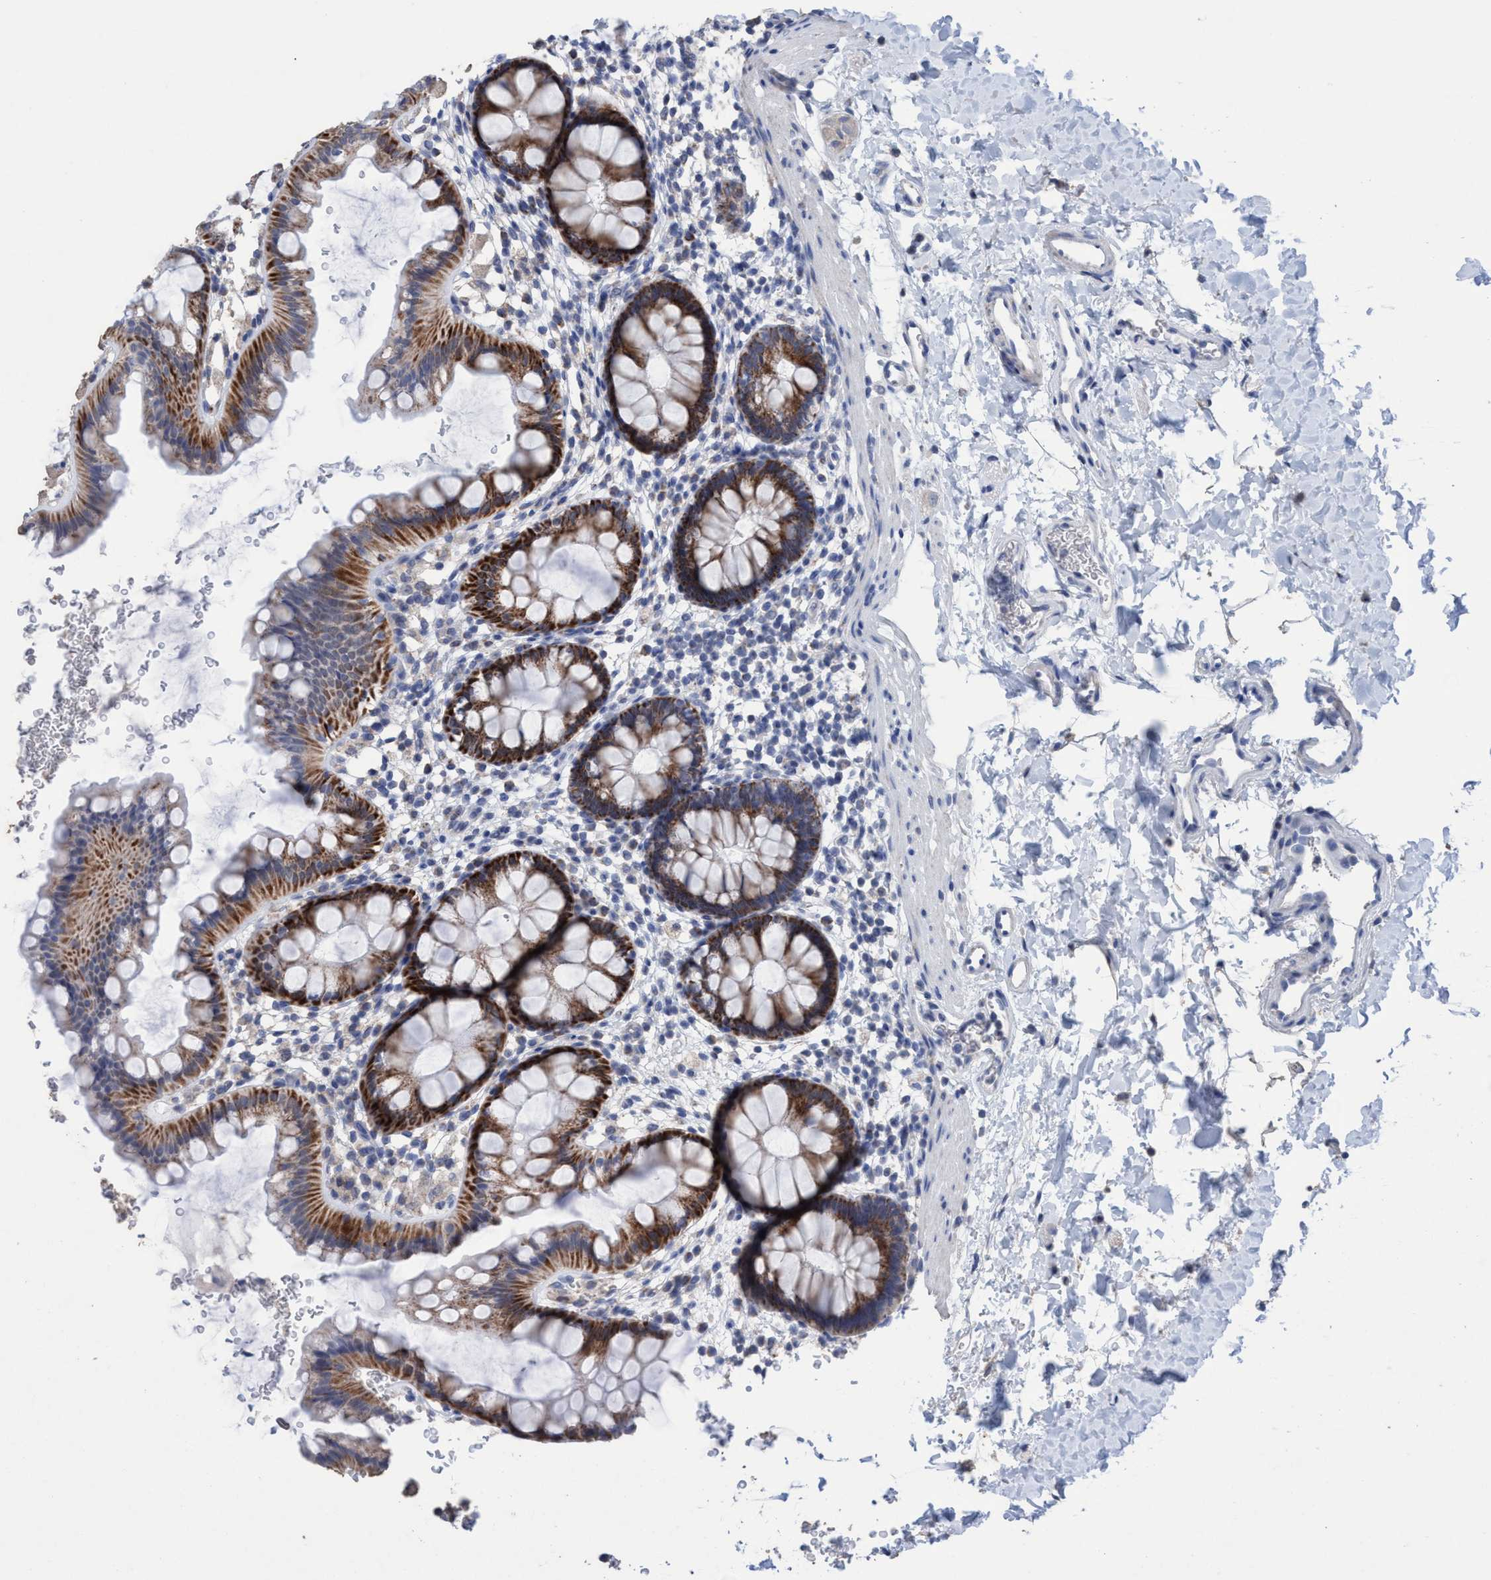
{"staining": {"intensity": "moderate", "quantity": ">75%", "location": "cytoplasmic/membranous"}, "tissue": "rectum", "cell_type": "Glandular cells", "image_type": "normal", "snomed": [{"axis": "morphology", "description": "Normal tissue, NOS"}, {"axis": "topography", "description": "Rectum"}], "caption": "The histopathology image demonstrates immunohistochemical staining of unremarkable rectum. There is moderate cytoplasmic/membranous staining is identified in approximately >75% of glandular cells.", "gene": "RSAD1", "patient": {"sex": "female", "age": 24}}